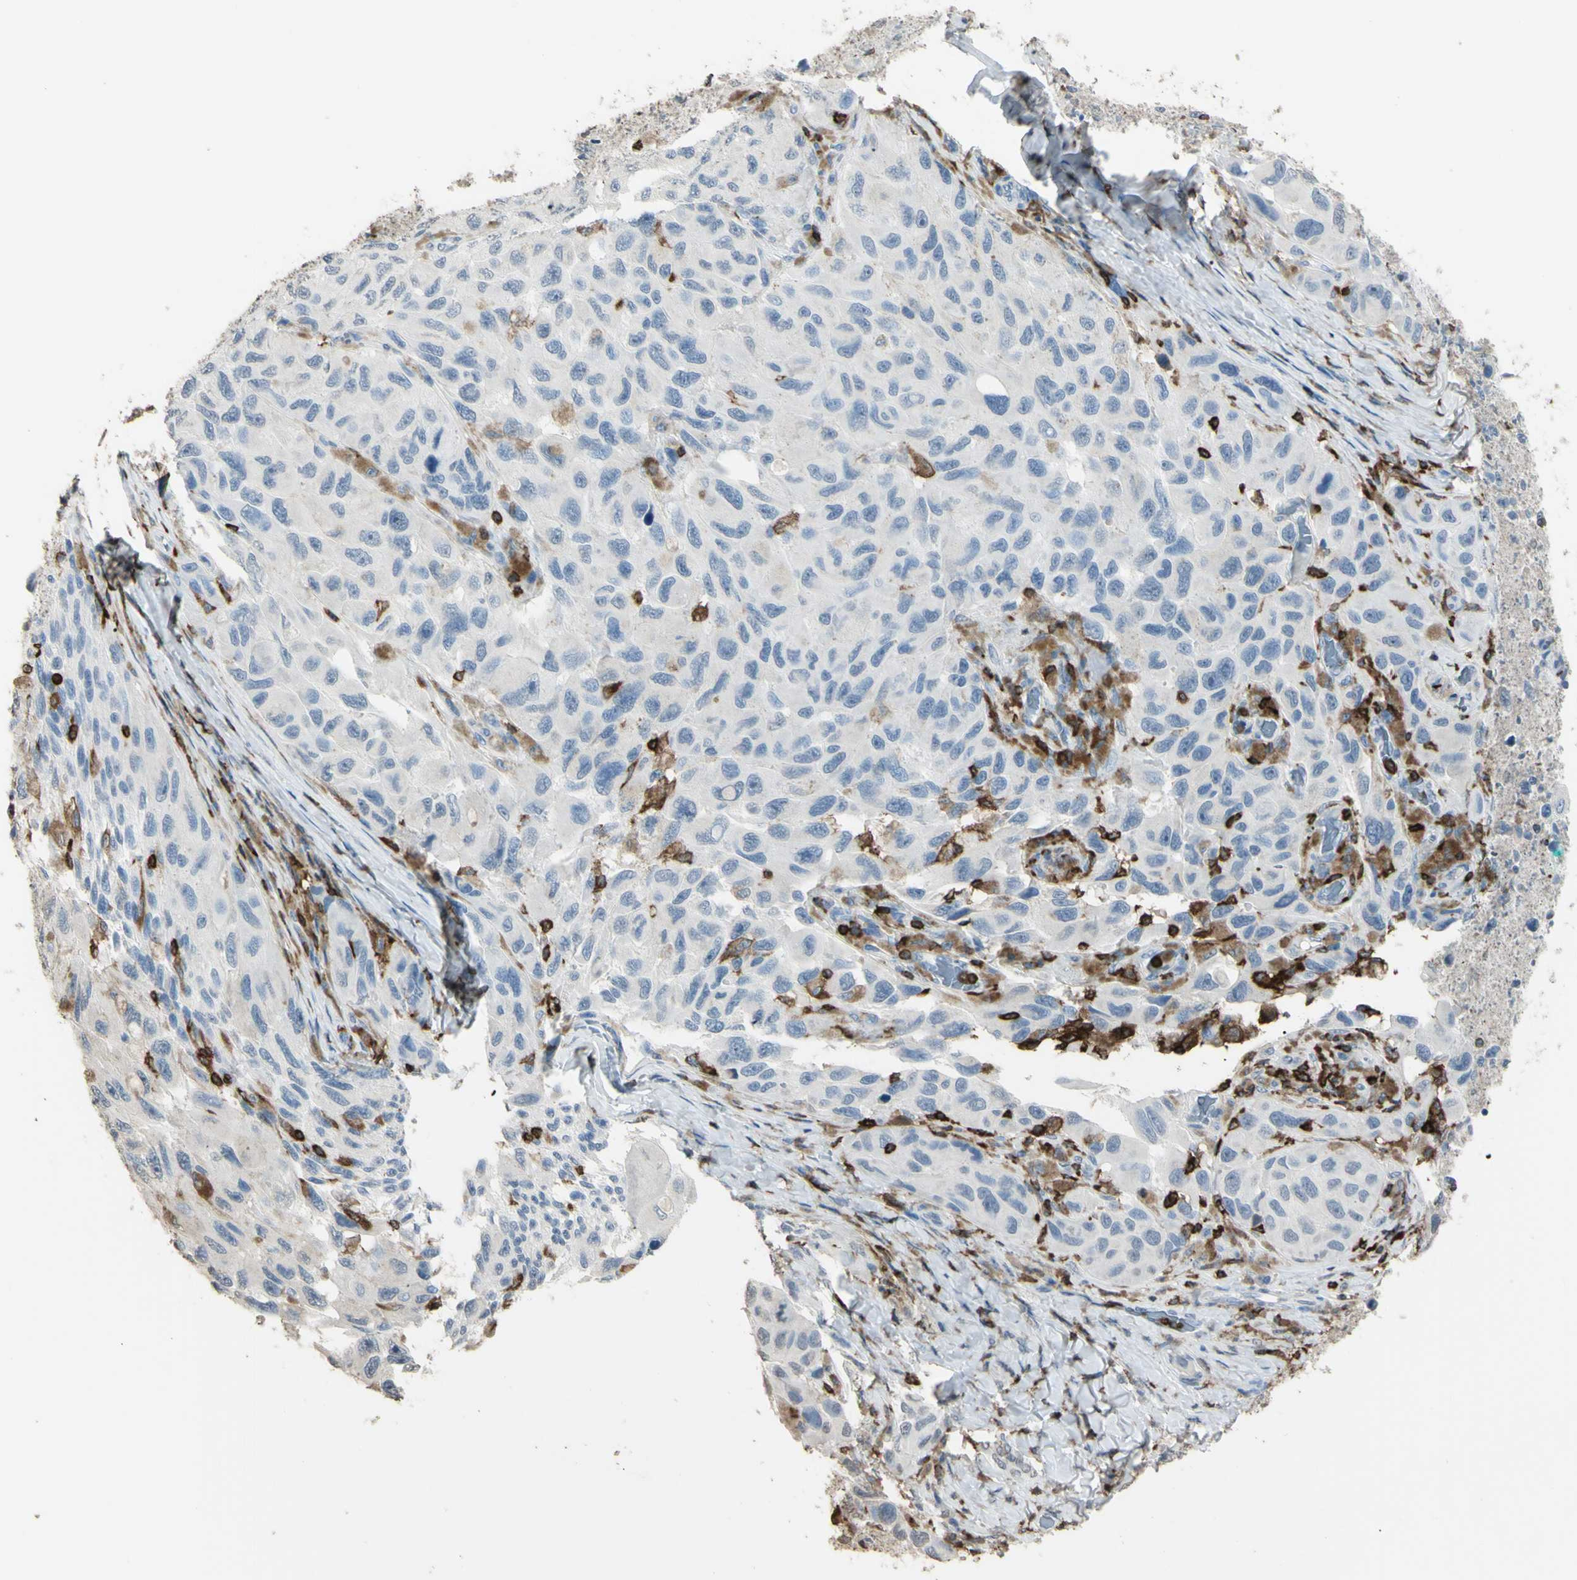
{"staining": {"intensity": "negative", "quantity": "none", "location": "none"}, "tissue": "melanoma", "cell_type": "Tumor cells", "image_type": "cancer", "snomed": [{"axis": "morphology", "description": "Malignant melanoma, NOS"}, {"axis": "topography", "description": "Skin"}], "caption": "Tumor cells are negative for protein expression in human malignant melanoma.", "gene": "PSTPIP1", "patient": {"sex": "female", "age": 73}}